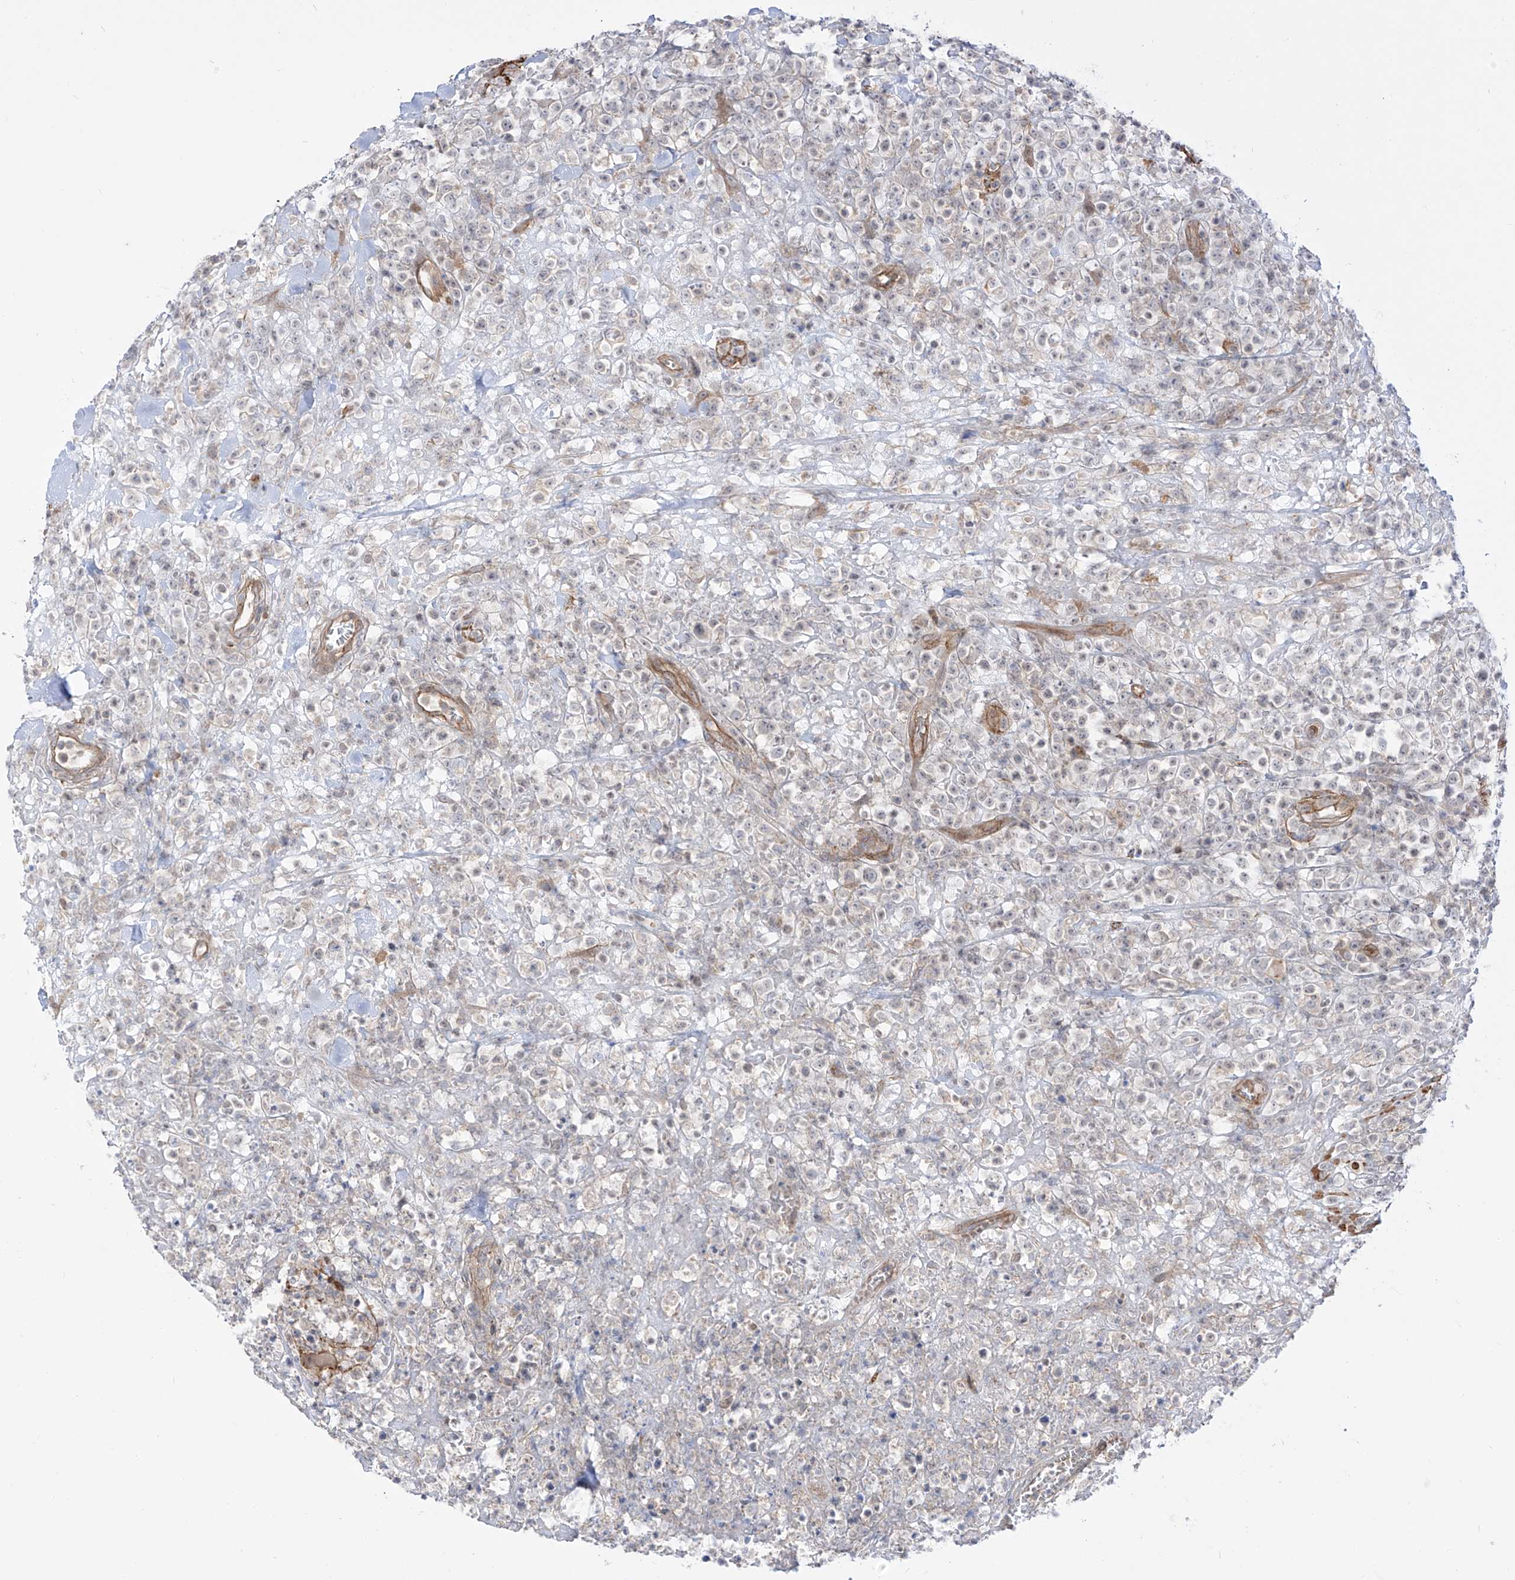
{"staining": {"intensity": "negative", "quantity": "none", "location": "none"}, "tissue": "lymphoma", "cell_type": "Tumor cells", "image_type": "cancer", "snomed": [{"axis": "morphology", "description": "Malignant lymphoma, non-Hodgkin's type, High grade"}, {"axis": "topography", "description": "Colon"}], "caption": "IHC of lymphoma exhibits no positivity in tumor cells. The staining was performed using DAB (3,3'-diaminobenzidine) to visualize the protein expression in brown, while the nuclei were stained in blue with hematoxylin (Magnification: 20x).", "gene": "ZNF180", "patient": {"sex": "female", "age": 53}}